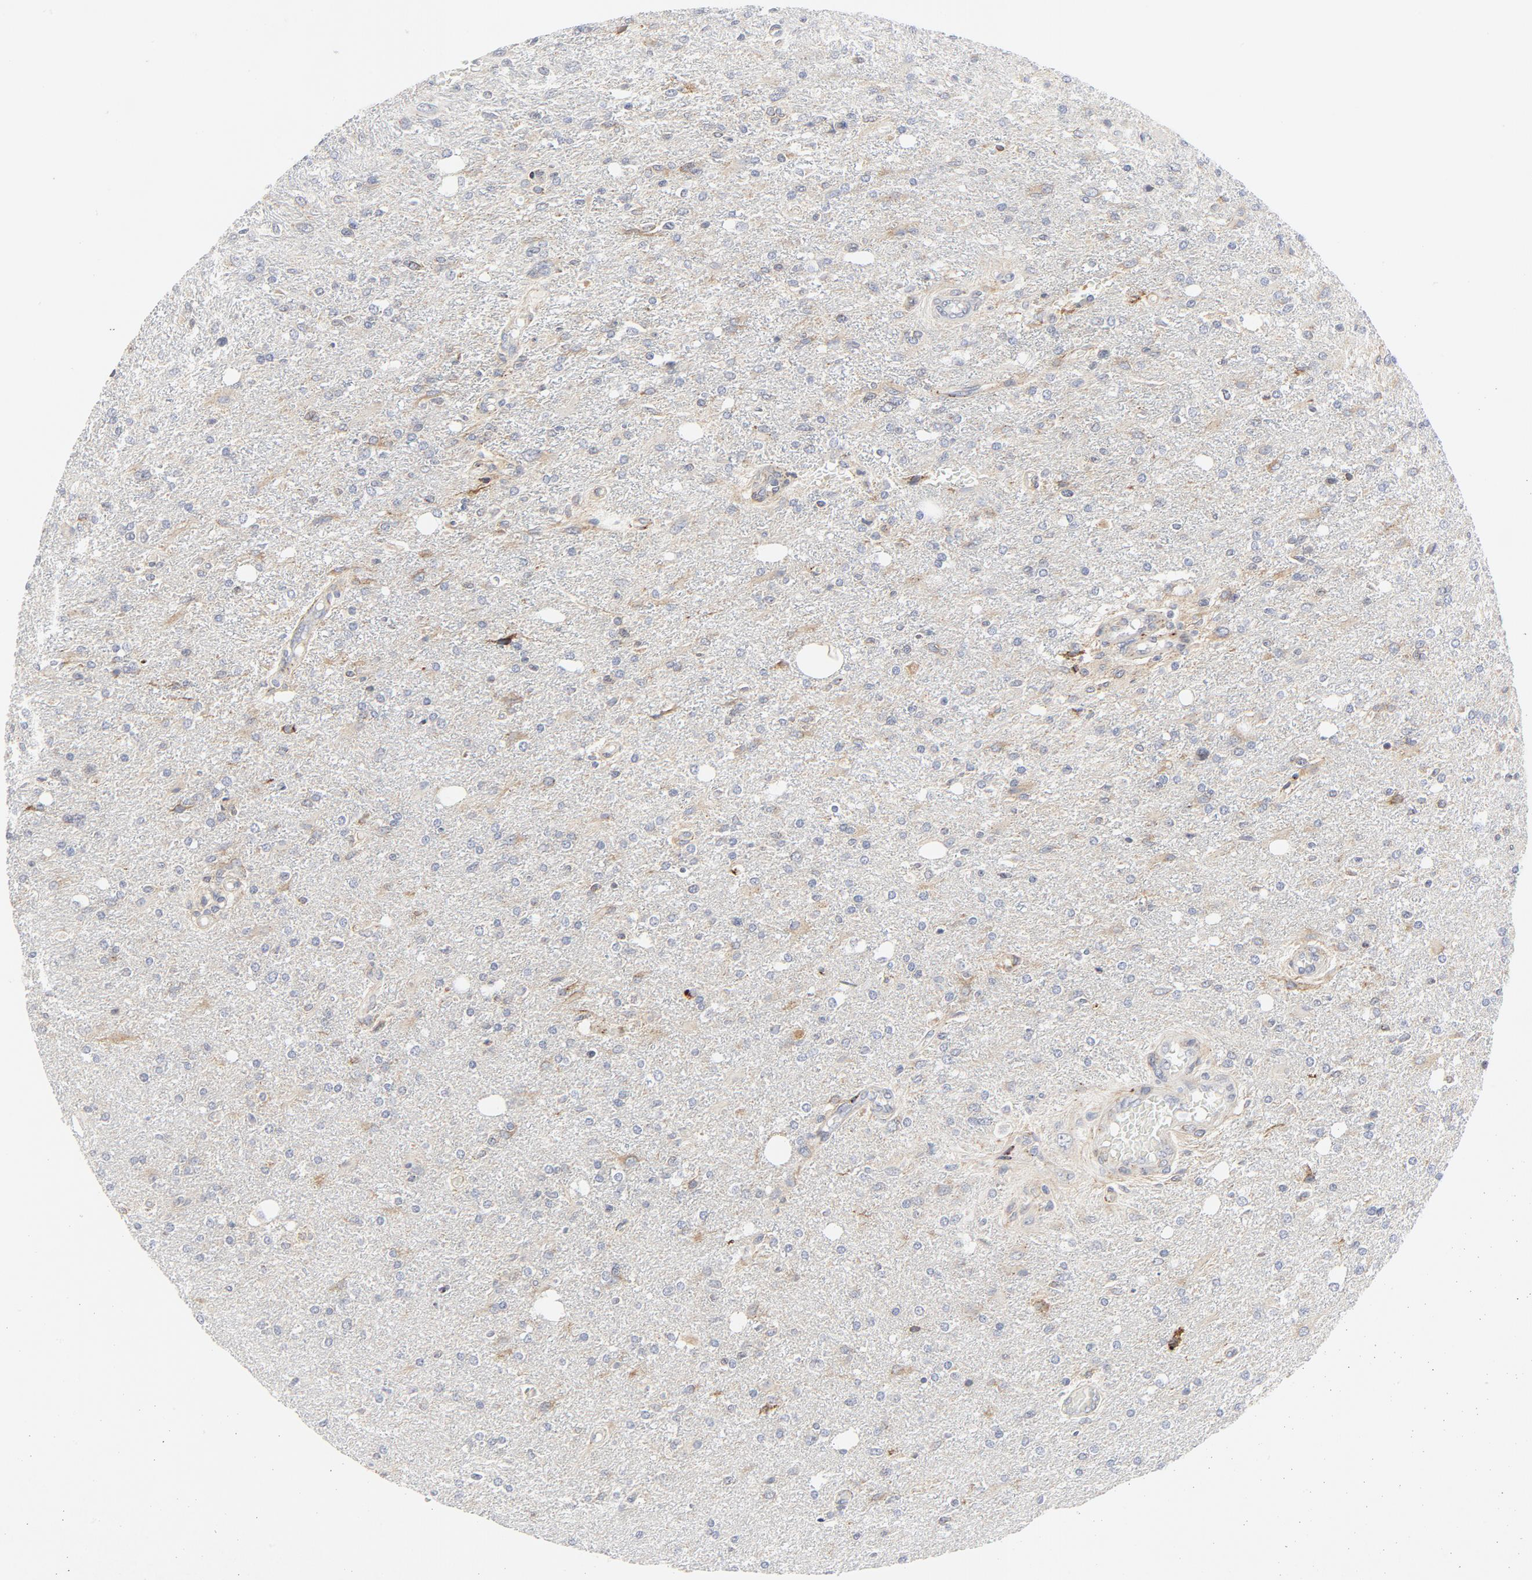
{"staining": {"intensity": "negative", "quantity": "none", "location": "none"}, "tissue": "glioma", "cell_type": "Tumor cells", "image_type": "cancer", "snomed": [{"axis": "morphology", "description": "Glioma, malignant, High grade"}, {"axis": "topography", "description": "Cerebral cortex"}], "caption": "There is no significant staining in tumor cells of glioma.", "gene": "LRP6", "patient": {"sex": "male", "age": 76}}